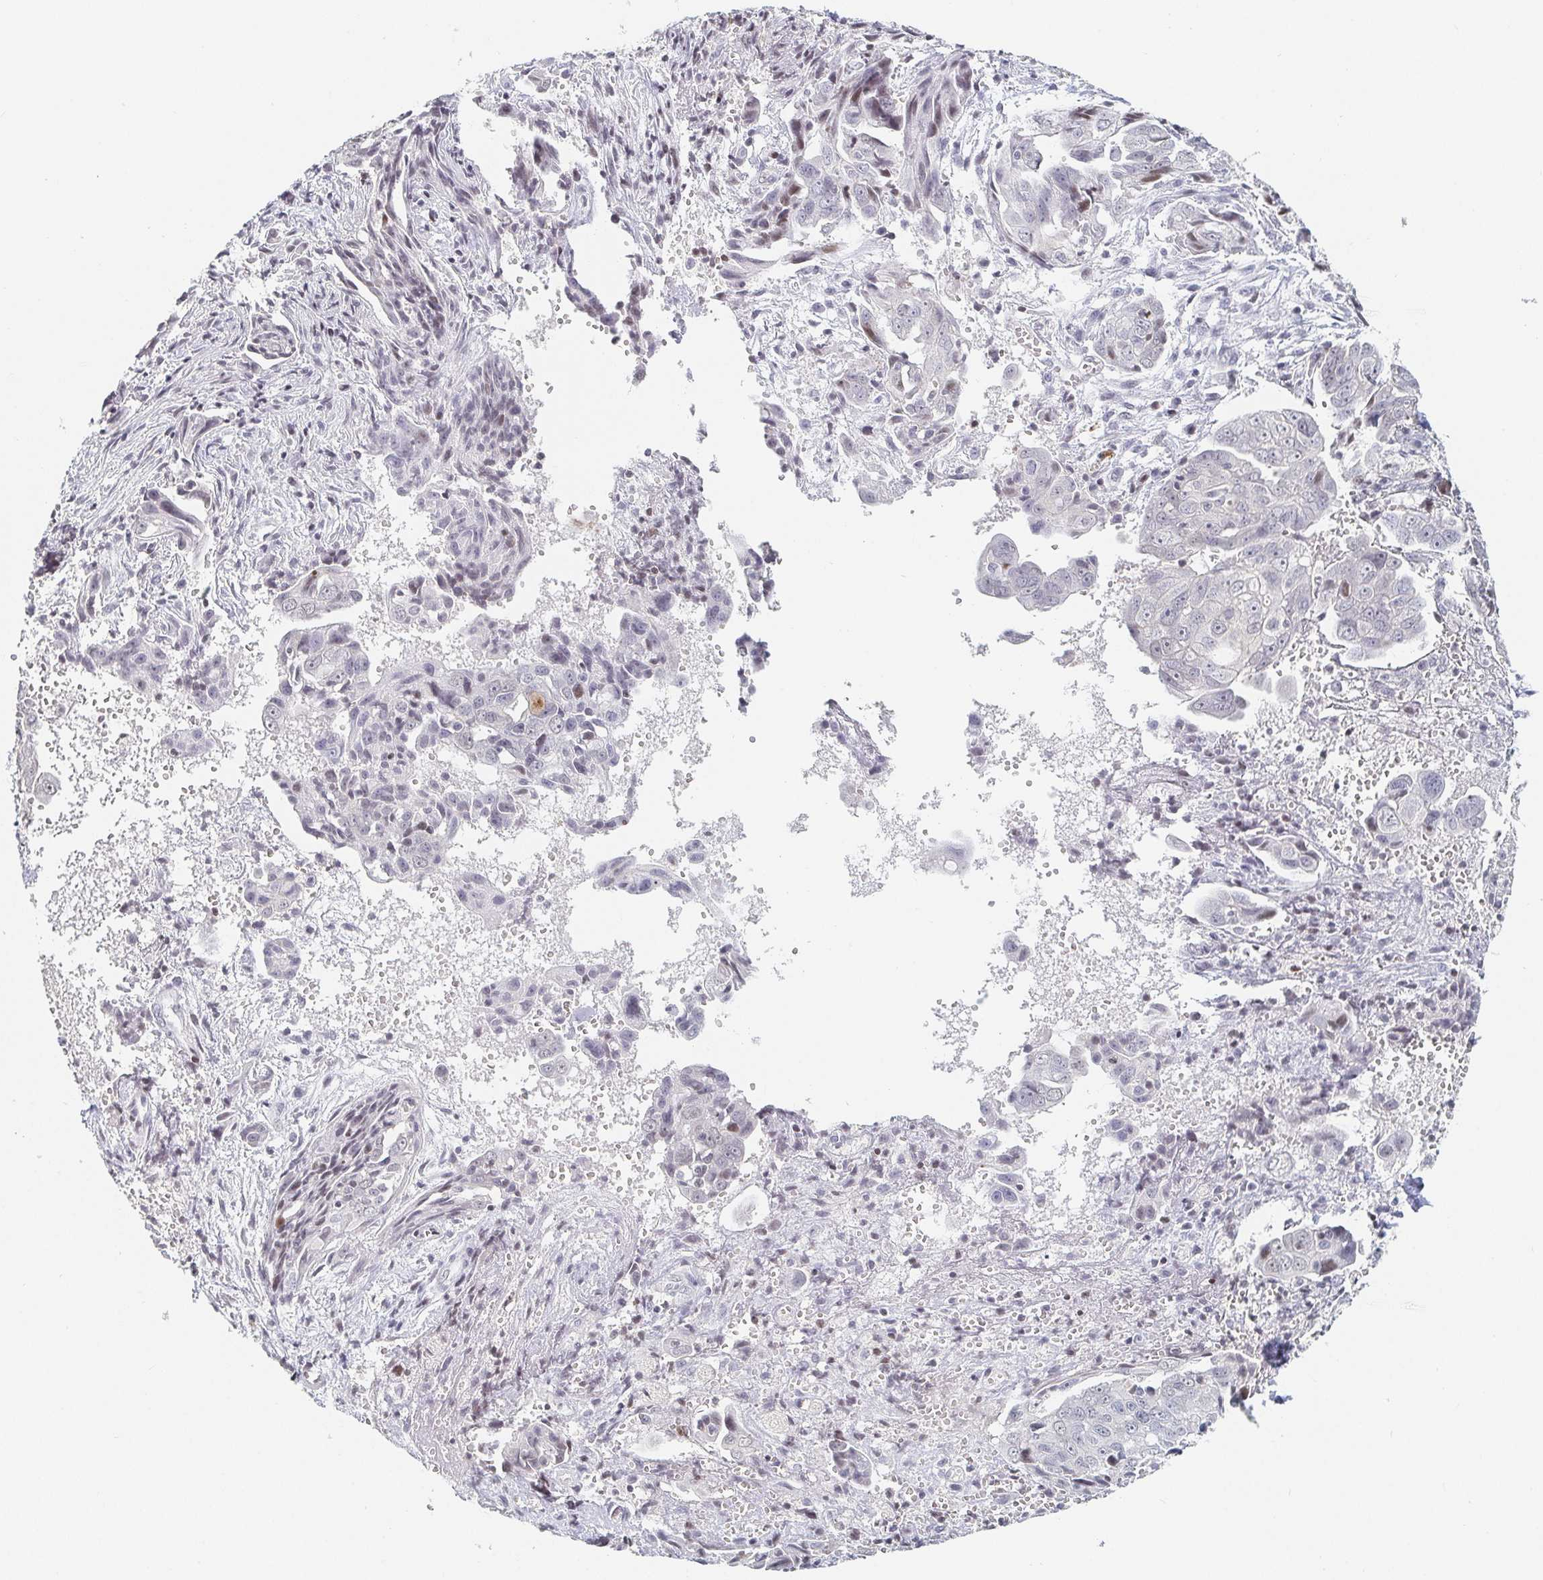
{"staining": {"intensity": "negative", "quantity": "none", "location": "none"}, "tissue": "ovarian cancer", "cell_type": "Tumor cells", "image_type": "cancer", "snomed": [{"axis": "morphology", "description": "Carcinoma, endometroid"}, {"axis": "topography", "description": "Ovary"}], "caption": "Photomicrograph shows no significant protein staining in tumor cells of ovarian cancer.", "gene": "NME9", "patient": {"sex": "female", "age": 70}}